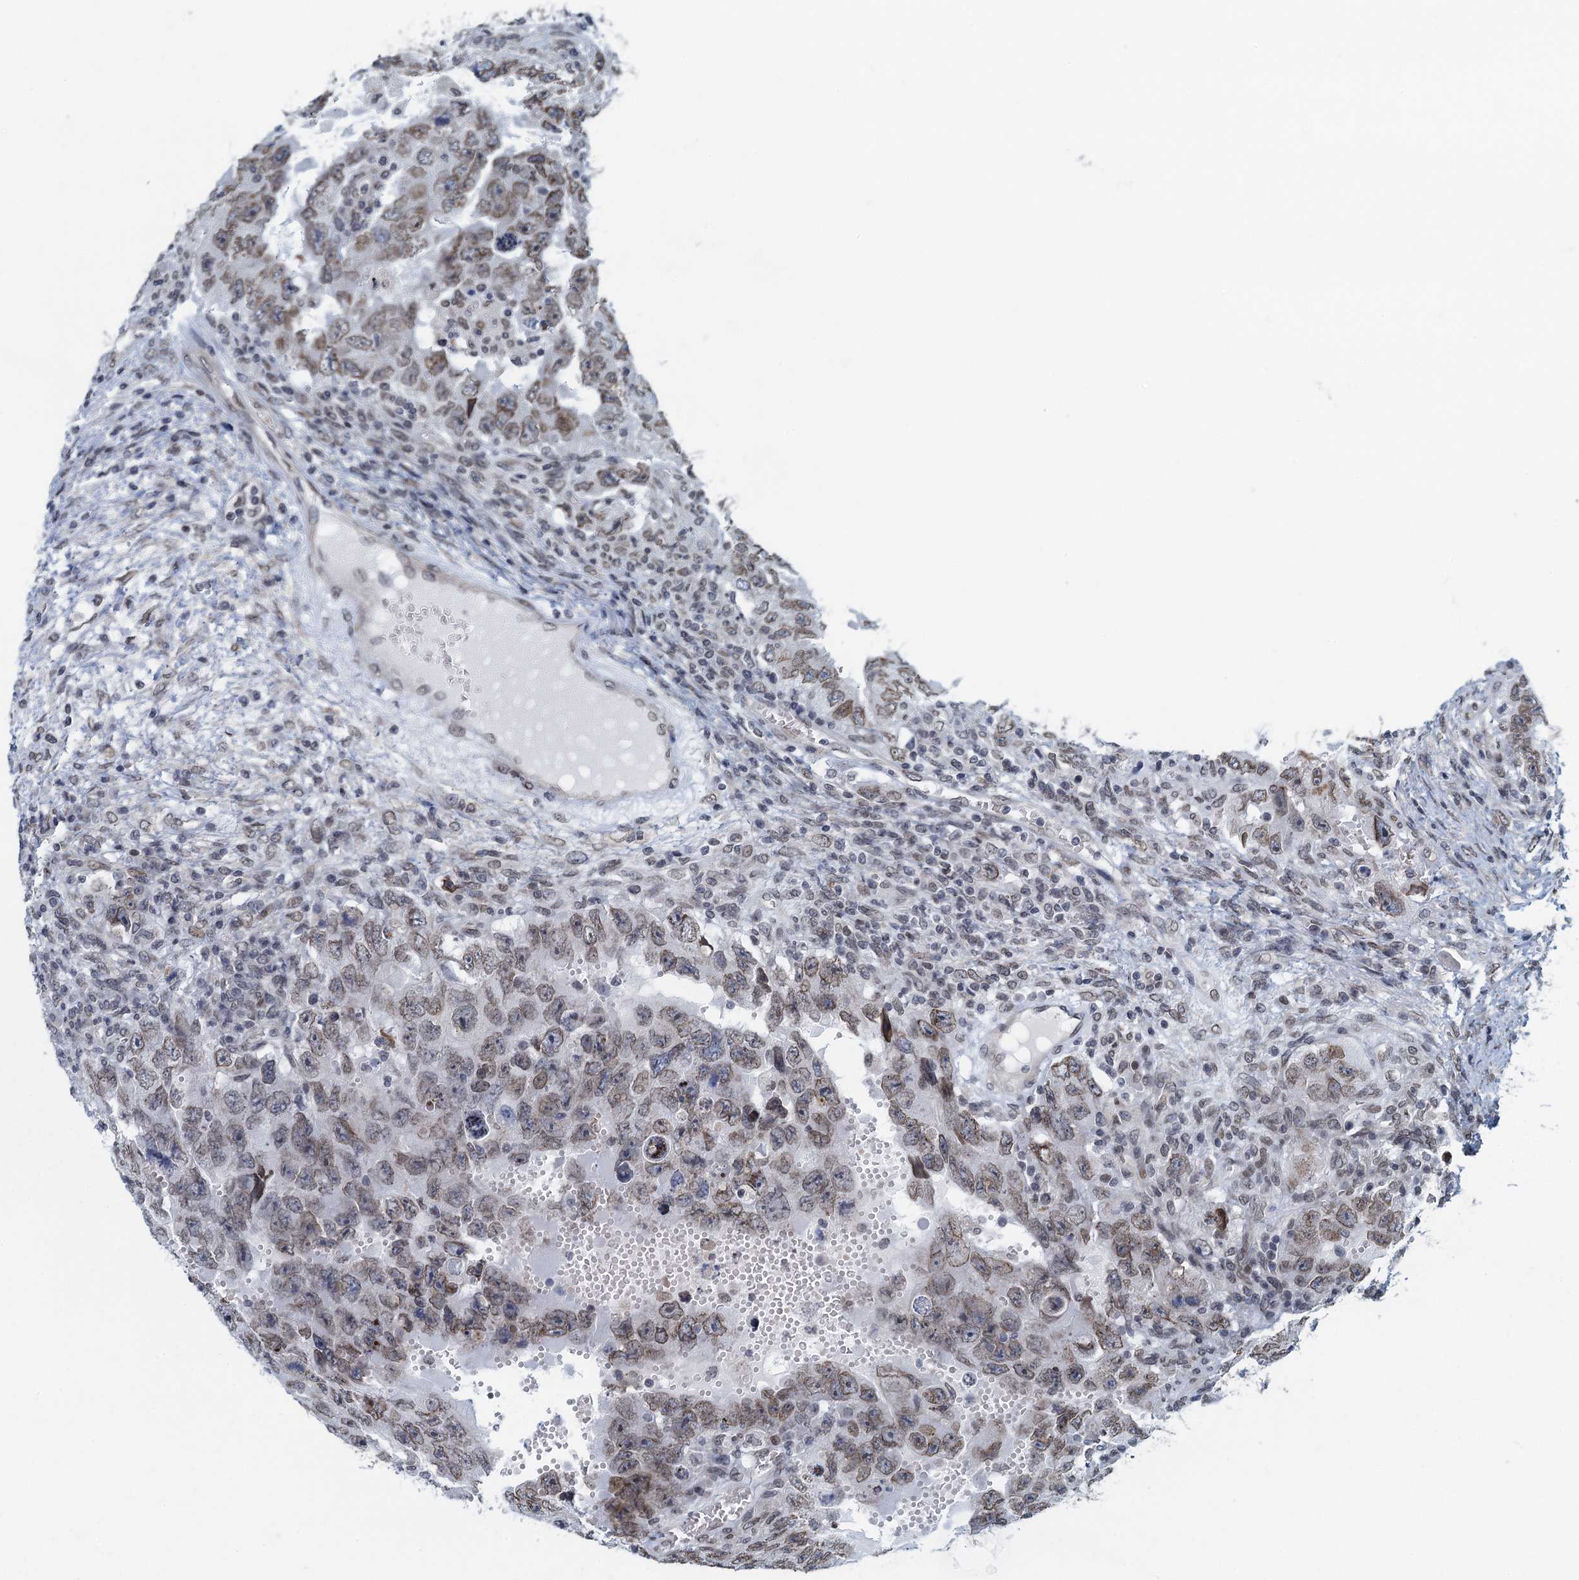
{"staining": {"intensity": "weak", "quantity": ">75%", "location": "cytoplasmic/membranous,nuclear"}, "tissue": "testis cancer", "cell_type": "Tumor cells", "image_type": "cancer", "snomed": [{"axis": "morphology", "description": "Carcinoma, Embryonal, NOS"}, {"axis": "topography", "description": "Testis"}], "caption": "Immunohistochemistry (IHC) of testis cancer reveals low levels of weak cytoplasmic/membranous and nuclear staining in about >75% of tumor cells. (brown staining indicates protein expression, while blue staining denotes nuclei).", "gene": "CCDC34", "patient": {"sex": "male", "age": 26}}